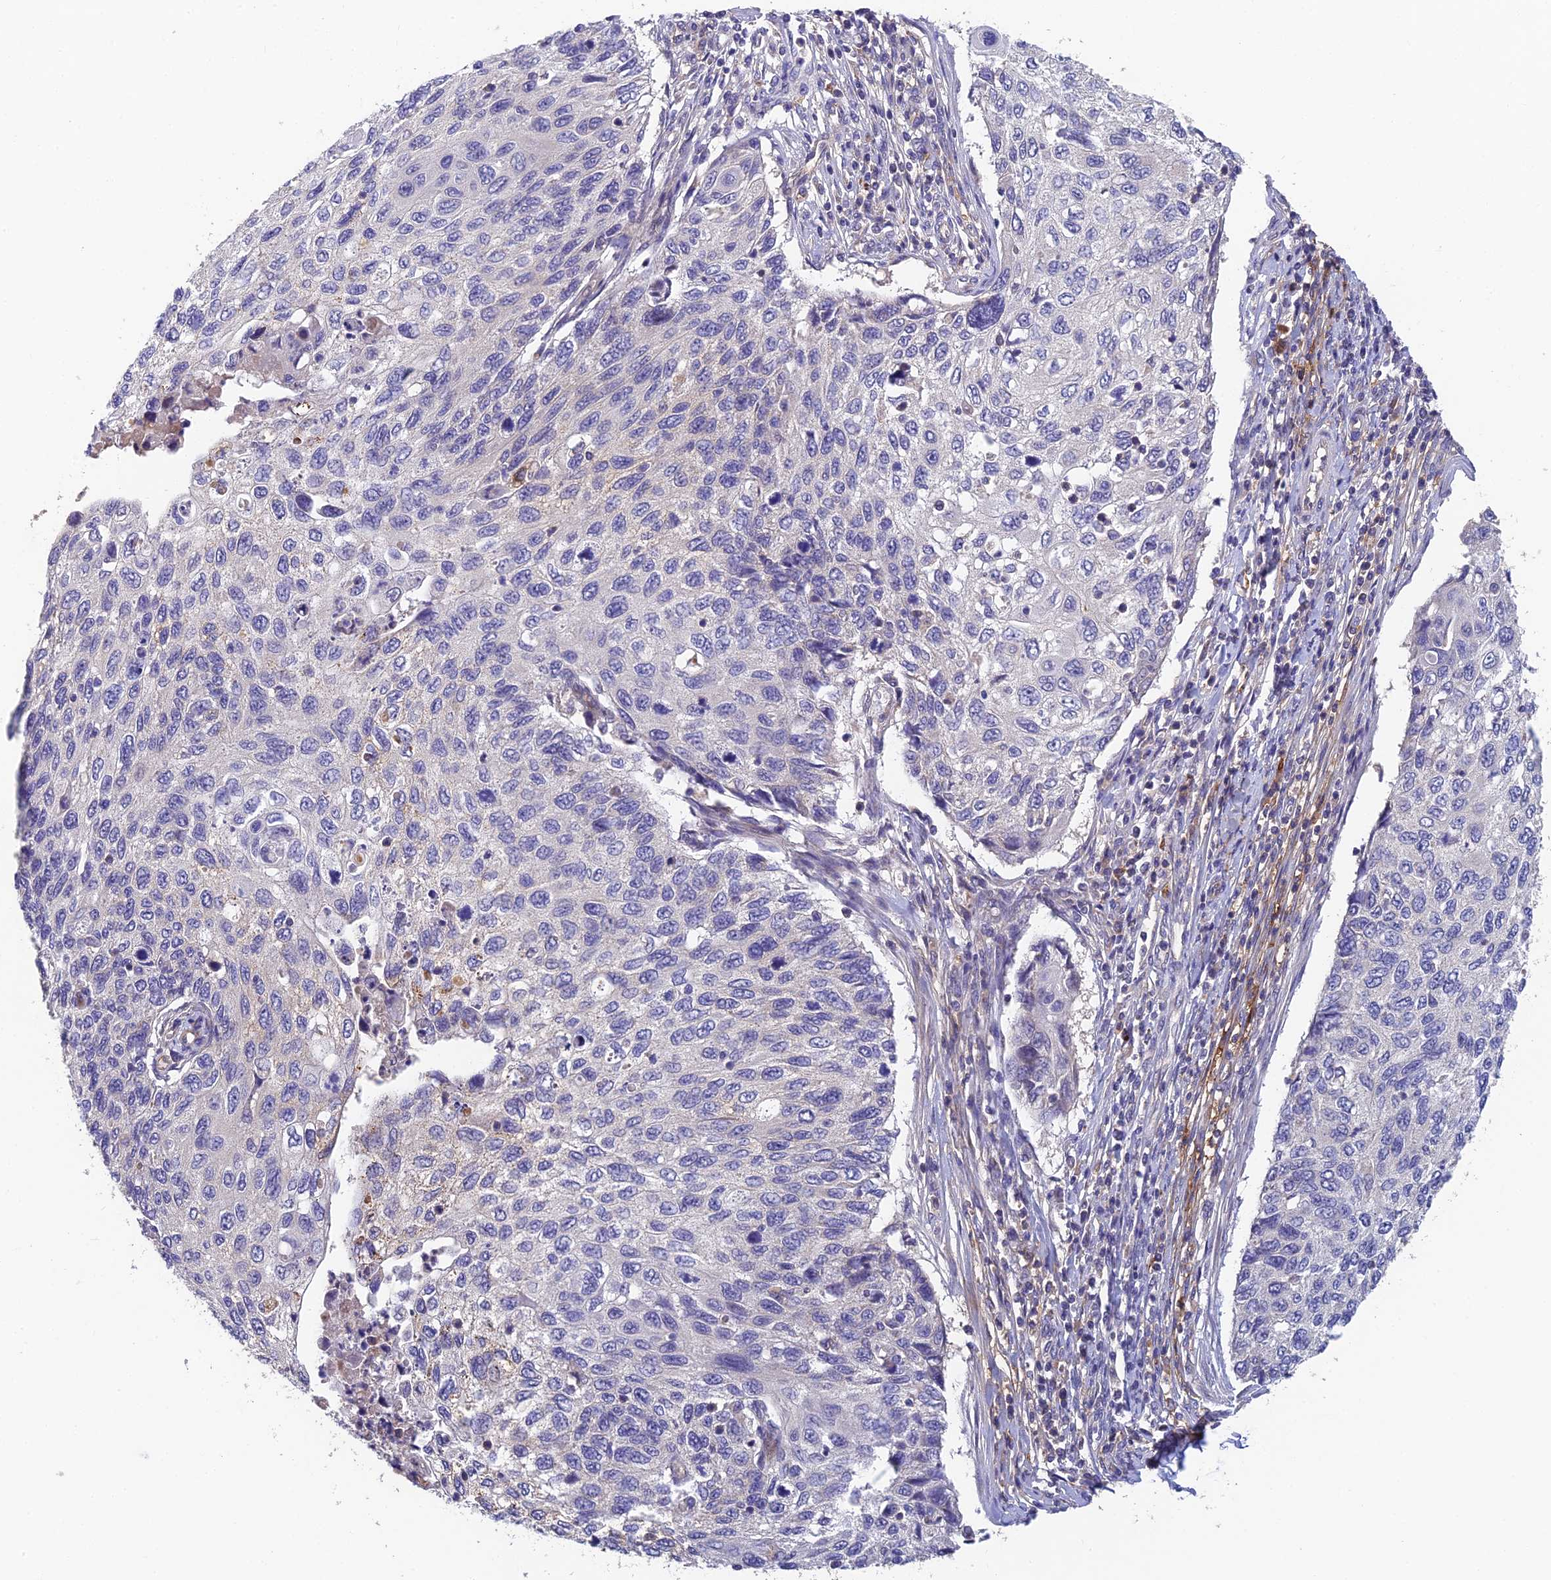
{"staining": {"intensity": "negative", "quantity": "none", "location": "none"}, "tissue": "cervical cancer", "cell_type": "Tumor cells", "image_type": "cancer", "snomed": [{"axis": "morphology", "description": "Squamous cell carcinoma, NOS"}, {"axis": "topography", "description": "Cervix"}], "caption": "This photomicrograph is of cervical cancer (squamous cell carcinoma) stained with immunohistochemistry (IHC) to label a protein in brown with the nuclei are counter-stained blue. There is no positivity in tumor cells.", "gene": "ADAMTS13", "patient": {"sex": "female", "age": 70}}